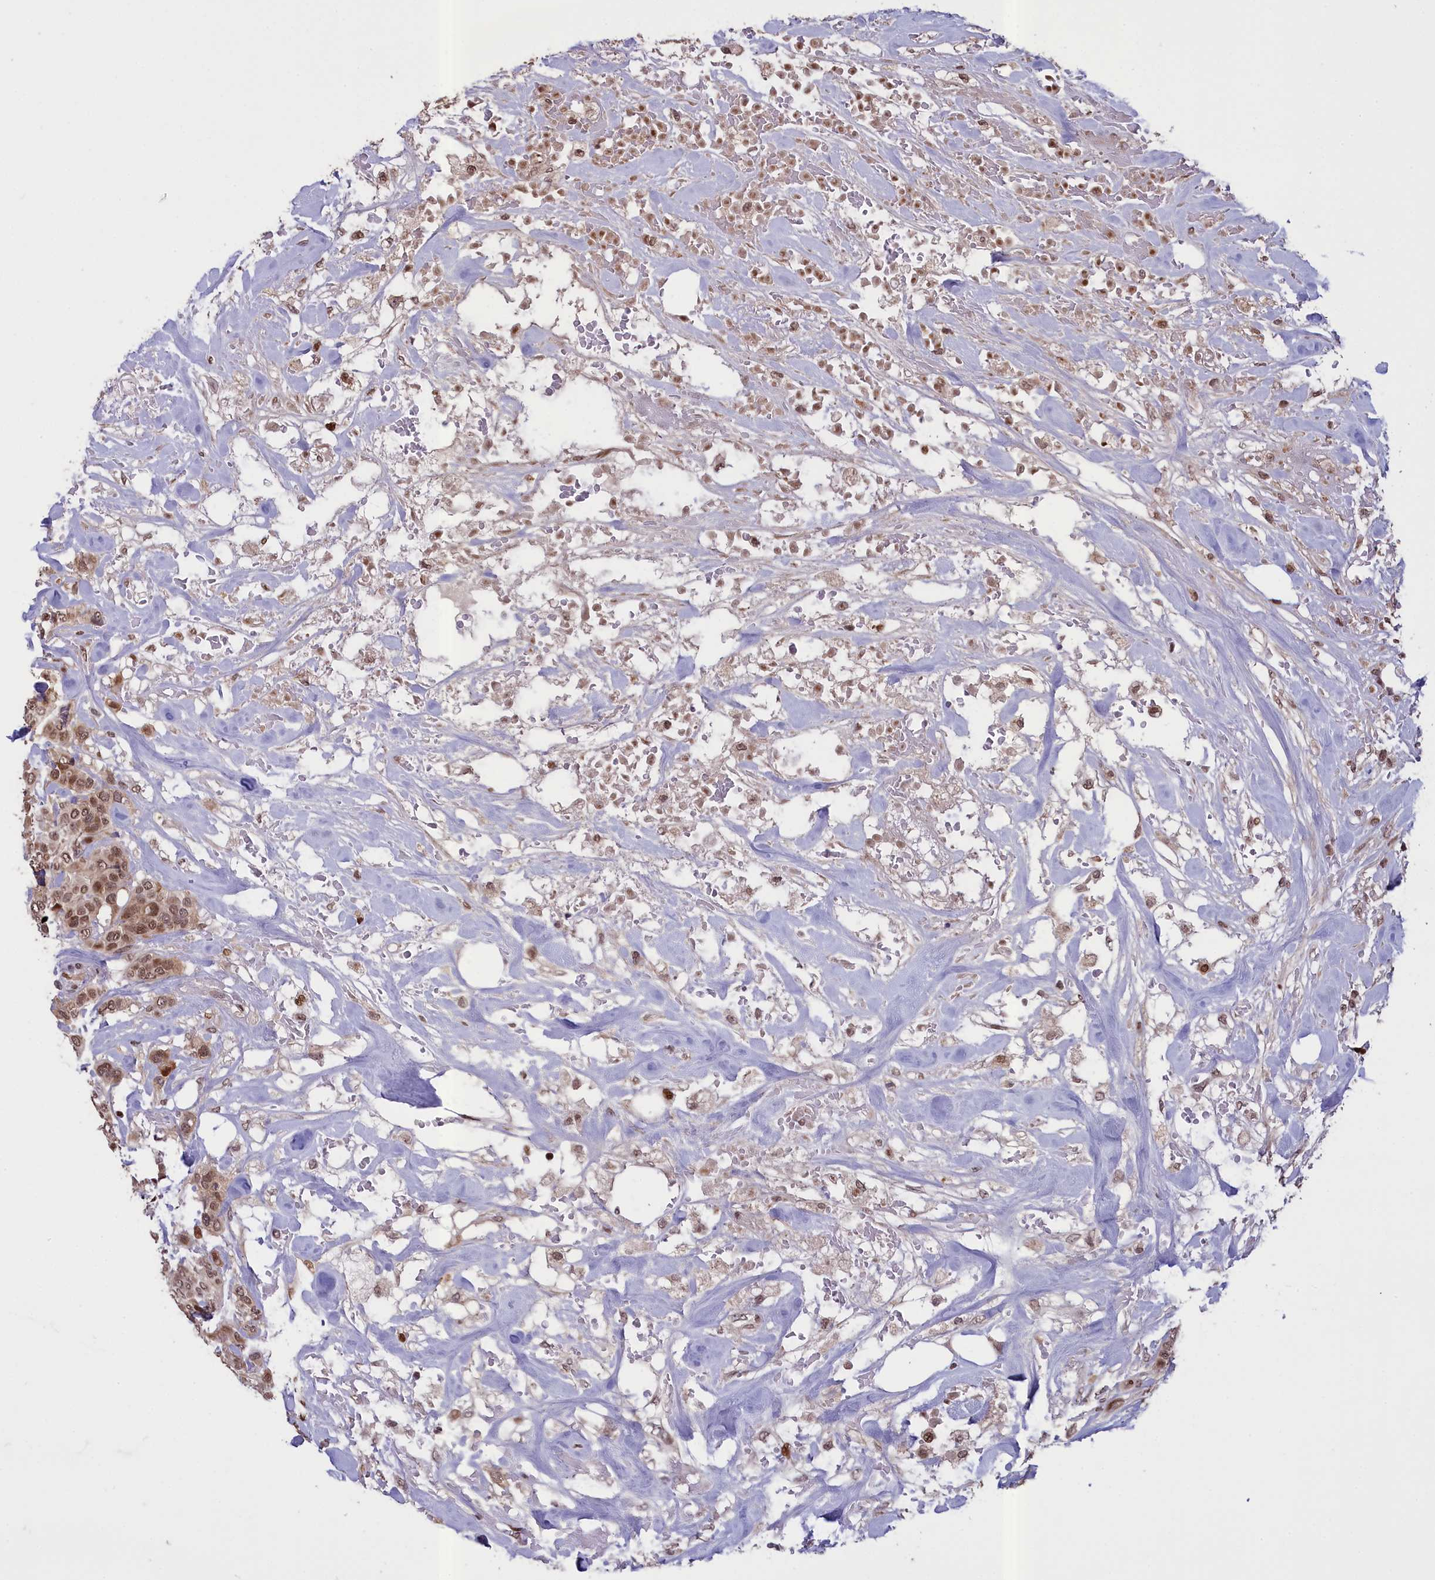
{"staining": {"intensity": "moderate", "quantity": ">75%", "location": "nuclear"}, "tissue": "breast cancer", "cell_type": "Tumor cells", "image_type": "cancer", "snomed": [{"axis": "morphology", "description": "Lobular carcinoma"}, {"axis": "topography", "description": "Breast"}], "caption": "This is a photomicrograph of immunohistochemistry (IHC) staining of breast cancer, which shows moderate staining in the nuclear of tumor cells.", "gene": "RELB", "patient": {"sex": "female", "age": 51}}